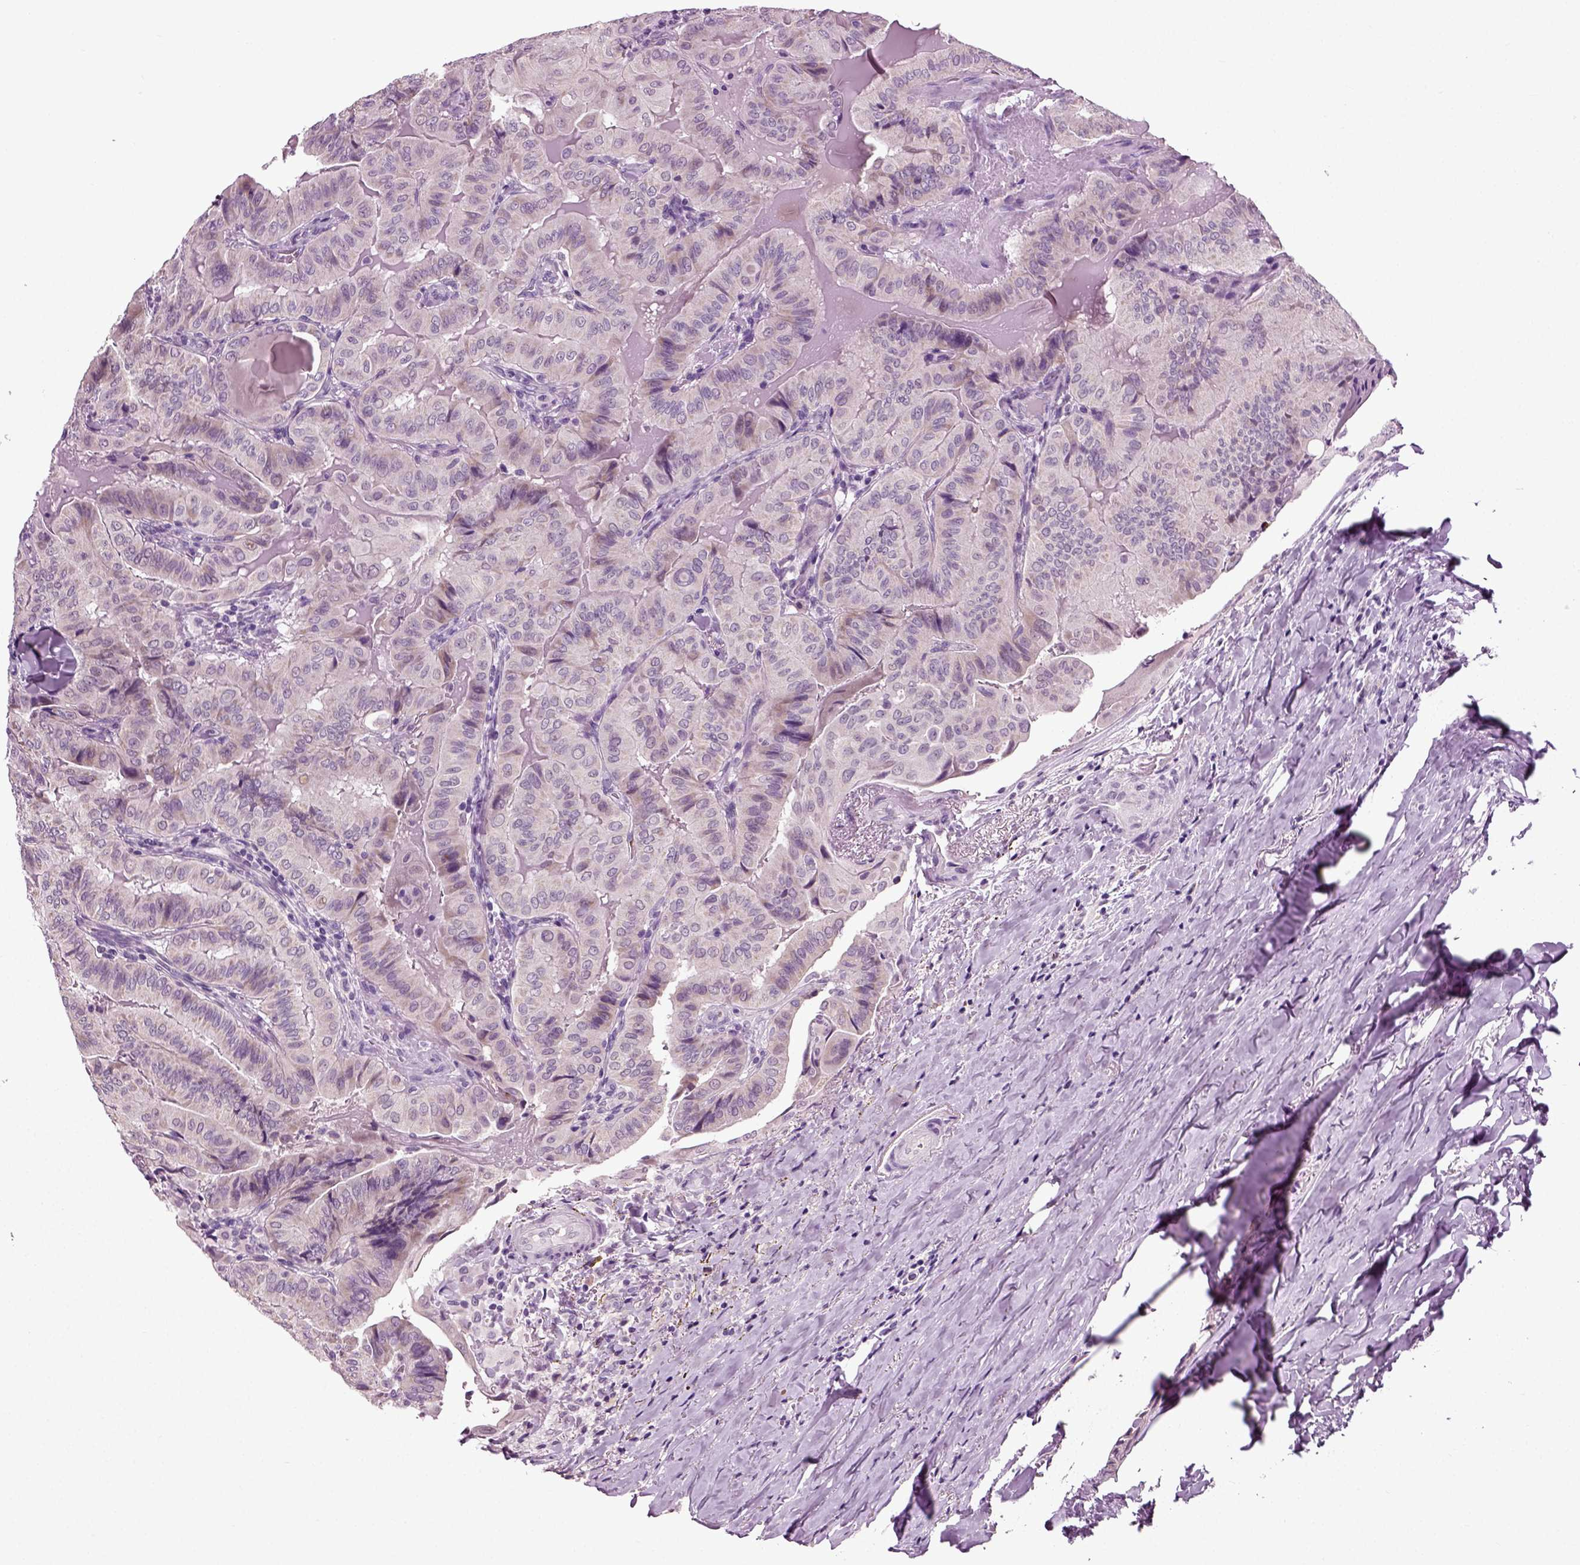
{"staining": {"intensity": "weak", "quantity": "25%-75%", "location": "cytoplasmic/membranous"}, "tissue": "thyroid cancer", "cell_type": "Tumor cells", "image_type": "cancer", "snomed": [{"axis": "morphology", "description": "Papillary adenocarcinoma, NOS"}, {"axis": "topography", "description": "Thyroid gland"}], "caption": "Protein staining displays weak cytoplasmic/membranous positivity in approximately 25%-75% of tumor cells in papillary adenocarcinoma (thyroid).", "gene": "SPATA17", "patient": {"sex": "female", "age": 68}}